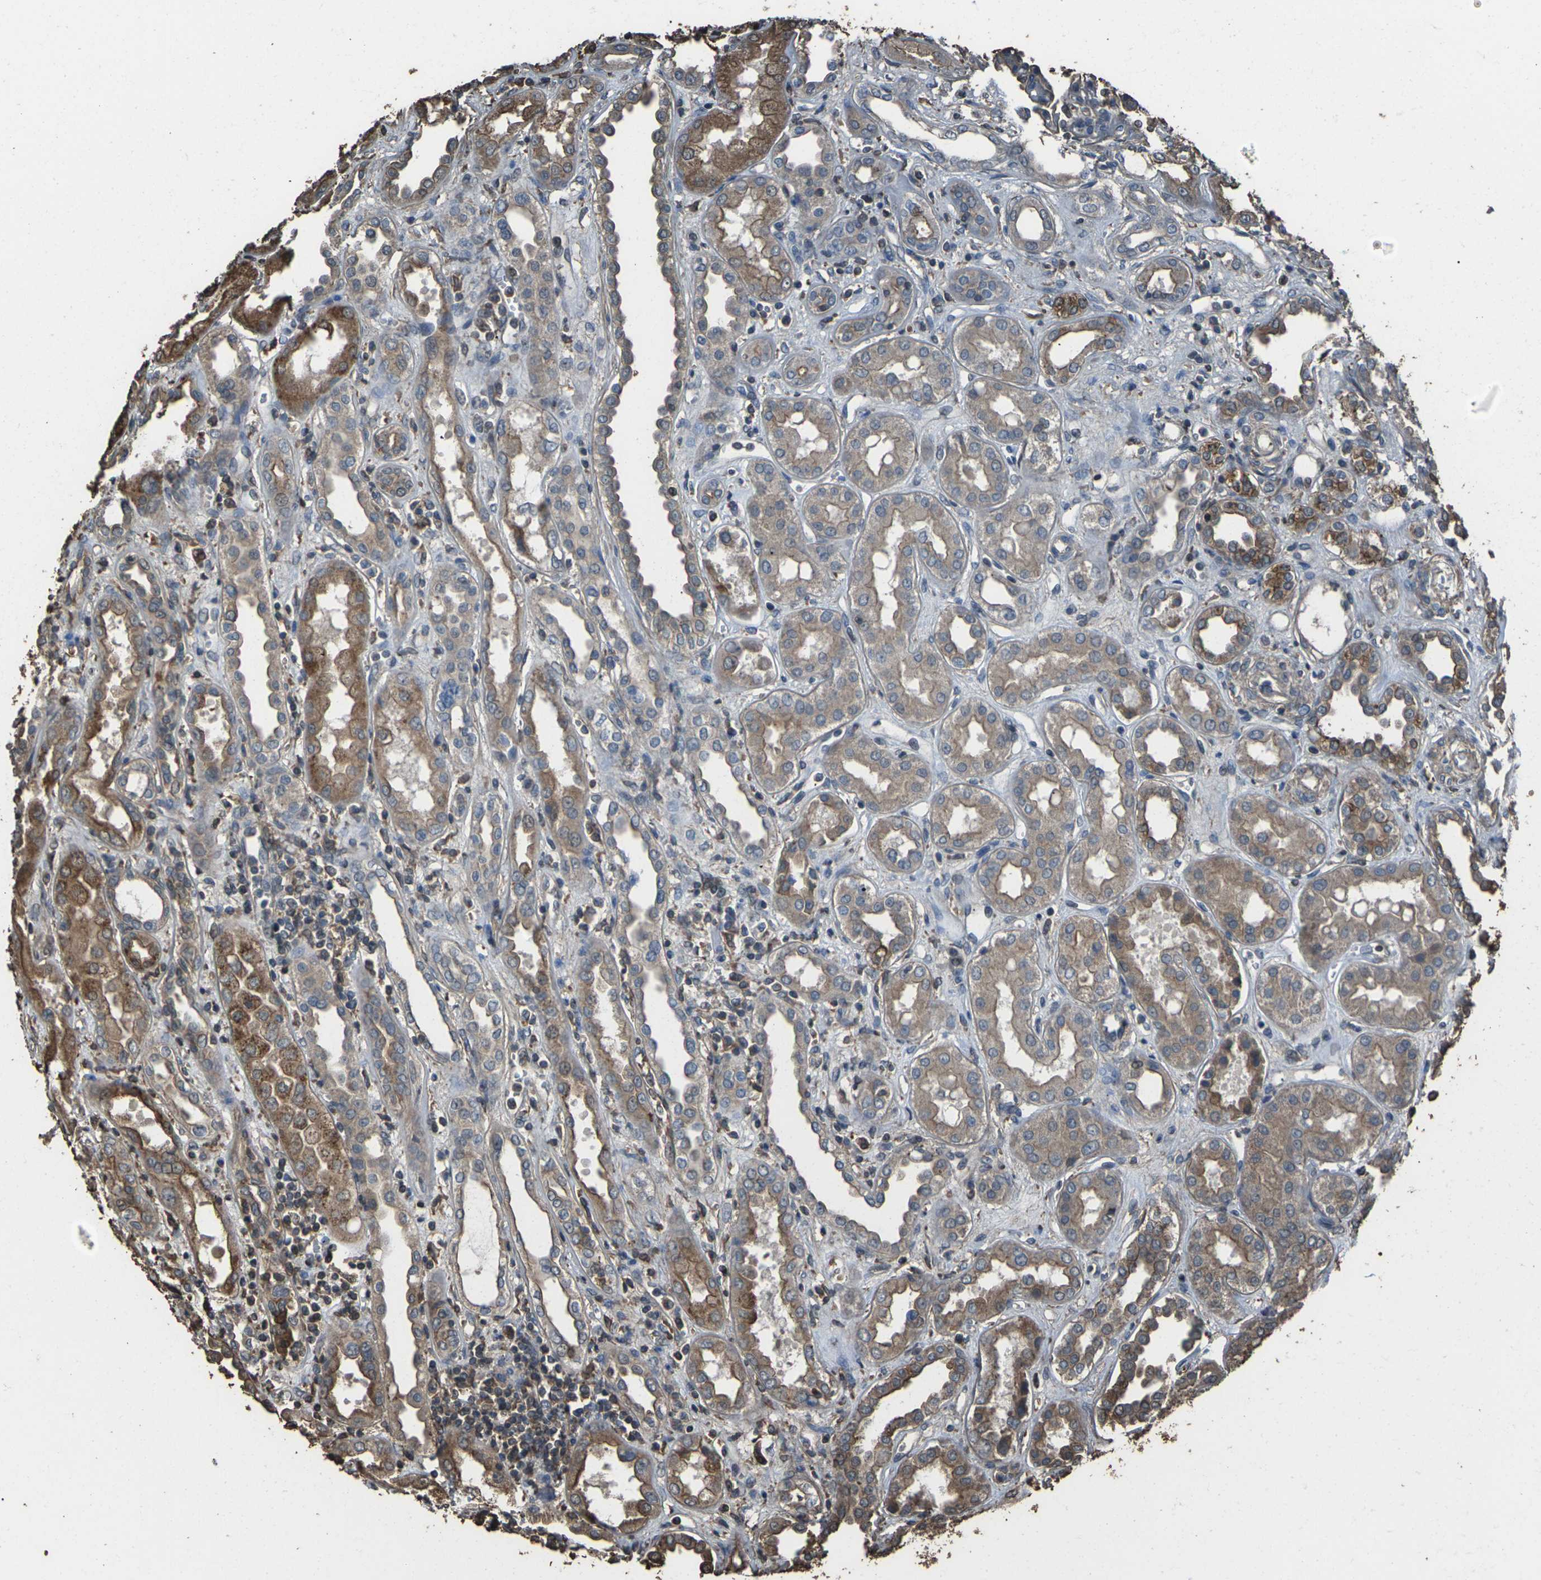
{"staining": {"intensity": "moderate", "quantity": "<25%", "location": "cytoplasmic/membranous"}, "tissue": "kidney", "cell_type": "Cells in glomeruli", "image_type": "normal", "snomed": [{"axis": "morphology", "description": "Normal tissue, NOS"}, {"axis": "topography", "description": "Kidney"}], "caption": "A brown stain labels moderate cytoplasmic/membranous expression of a protein in cells in glomeruli of unremarkable kidney.", "gene": "DHPS", "patient": {"sex": "male", "age": 59}}